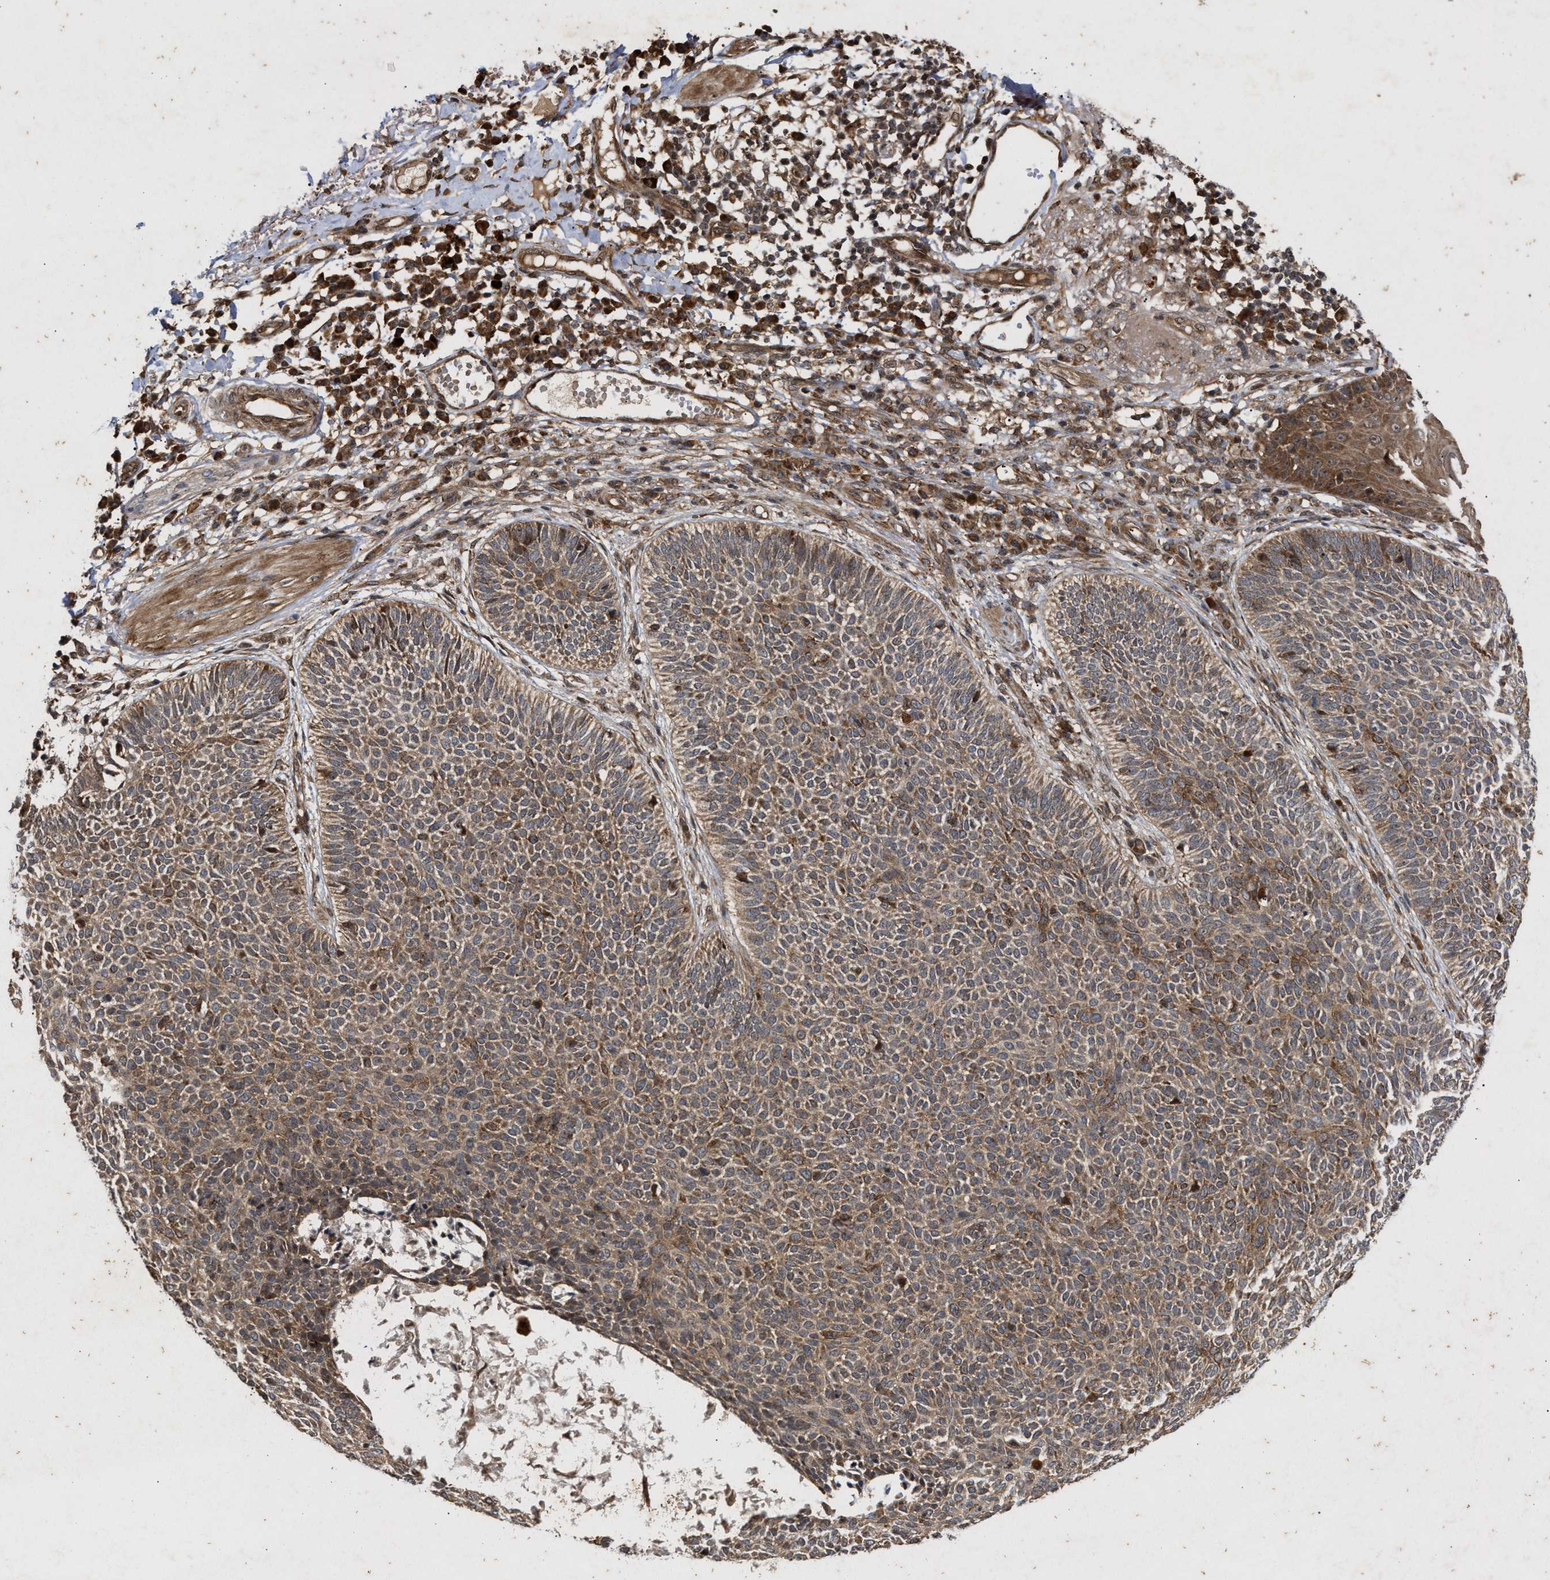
{"staining": {"intensity": "weak", "quantity": ">75%", "location": "cytoplasmic/membranous"}, "tissue": "skin cancer", "cell_type": "Tumor cells", "image_type": "cancer", "snomed": [{"axis": "morphology", "description": "Normal tissue, NOS"}, {"axis": "morphology", "description": "Basal cell carcinoma"}, {"axis": "topography", "description": "Skin"}], "caption": "Skin cancer tissue shows weak cytoplasmic/membranous staining in approximately >75% of tumor cells (DAB (3,3'-diaminobenzidine) IHC with brightfield microscopy, high magnification).", "gene": "CFLAR", "patient": {"sex": "male", "age": 52}}